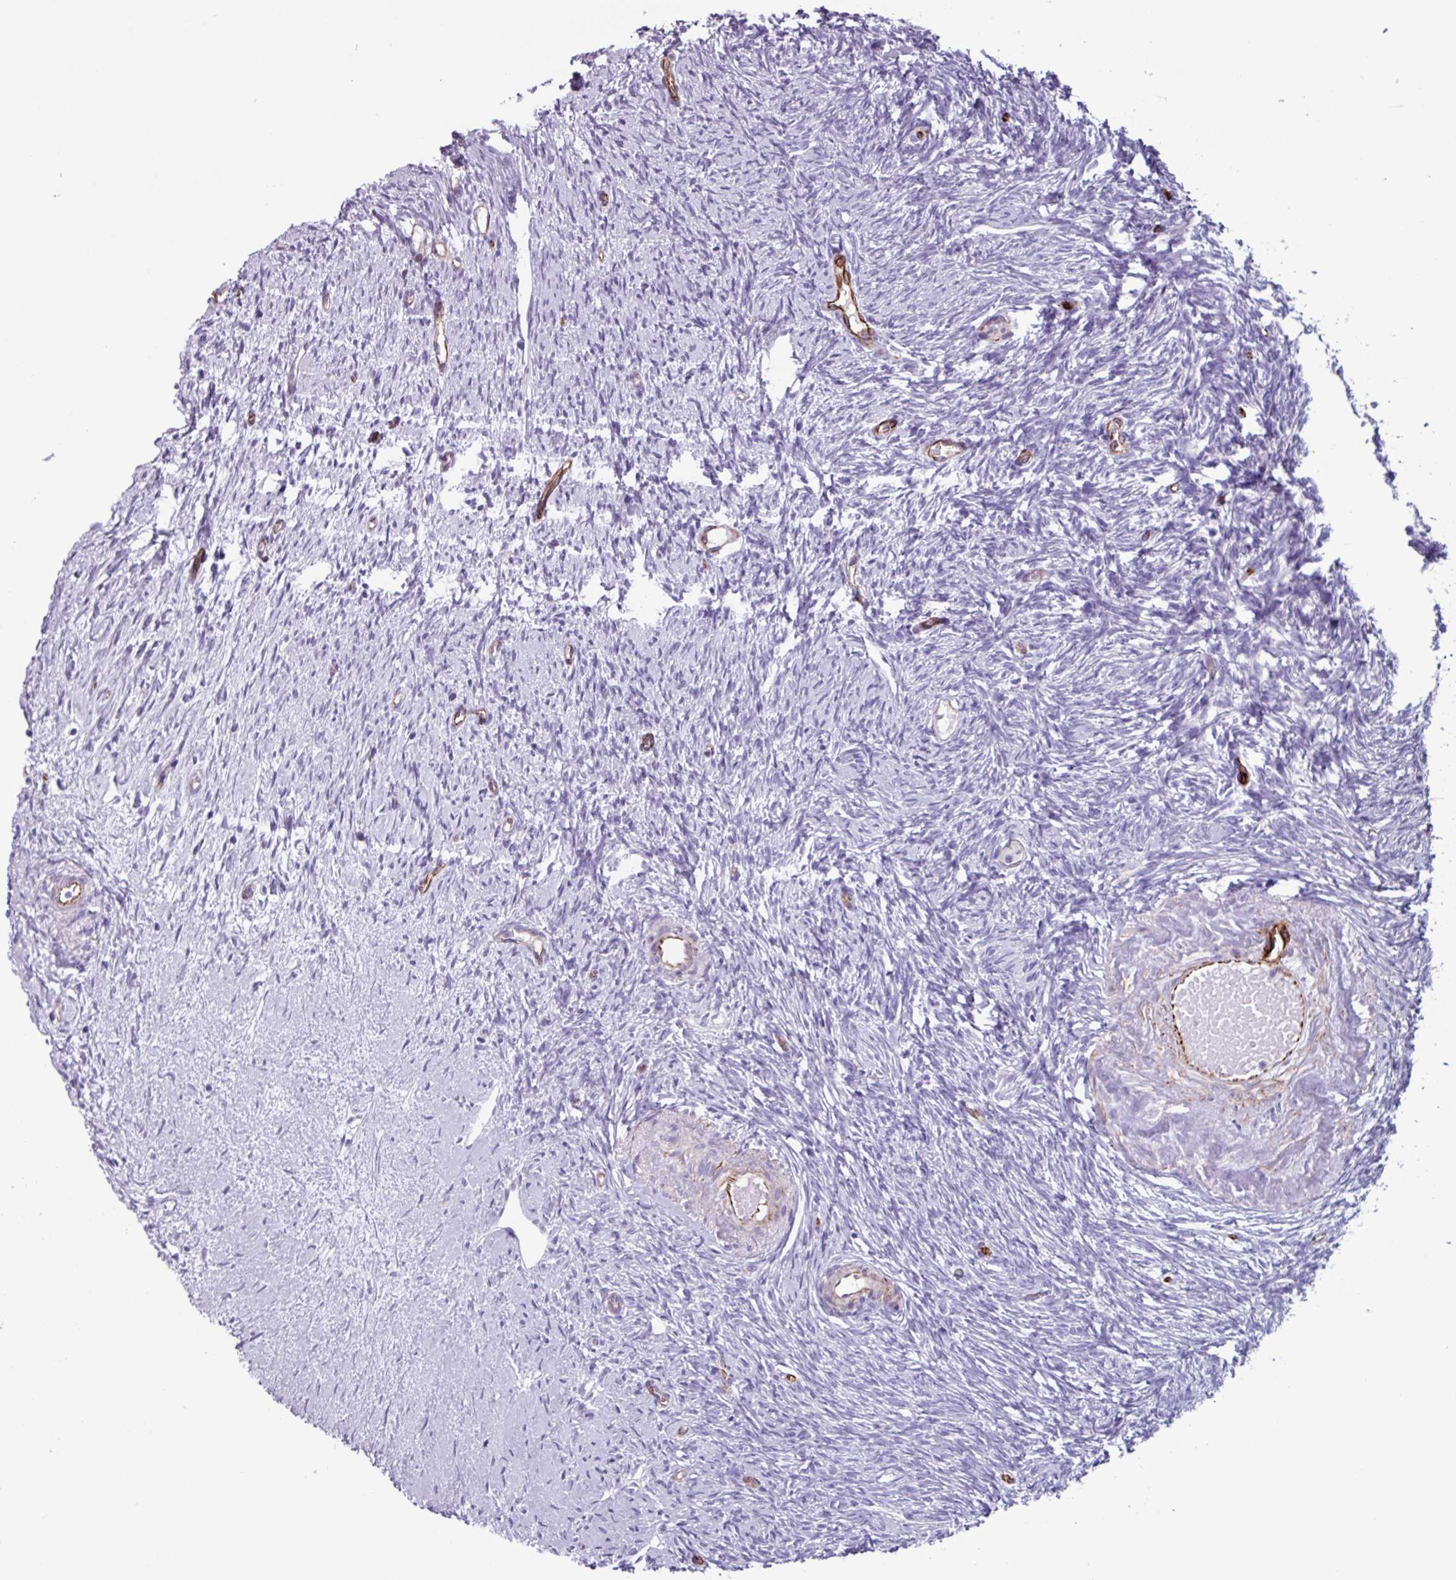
{"staining": {"intensity": "negative", "quantity": "none", "location": "none"}, "tissue": "ovary", "cell_type": "Ovarian stroma cells", "image_type": "normal", "snomed": [{"axis": "morphology", "description": "Normal tissue, NOS"}, {"axis": "topography", "description": "Ovary"}], "caption": "This histopathology image is of normal ovary stained with IHC to label a protein in brown with the nuclei are counter-stained blue. There is no positivity in ovarian stroma cells. (Brightfield microscopy of DAB (3,3'-diaminobenzidine) immunohistochemistry (IHC) at high magnification).", "gene": "BTD", "patient": {"sex": "female", "age": 51}}